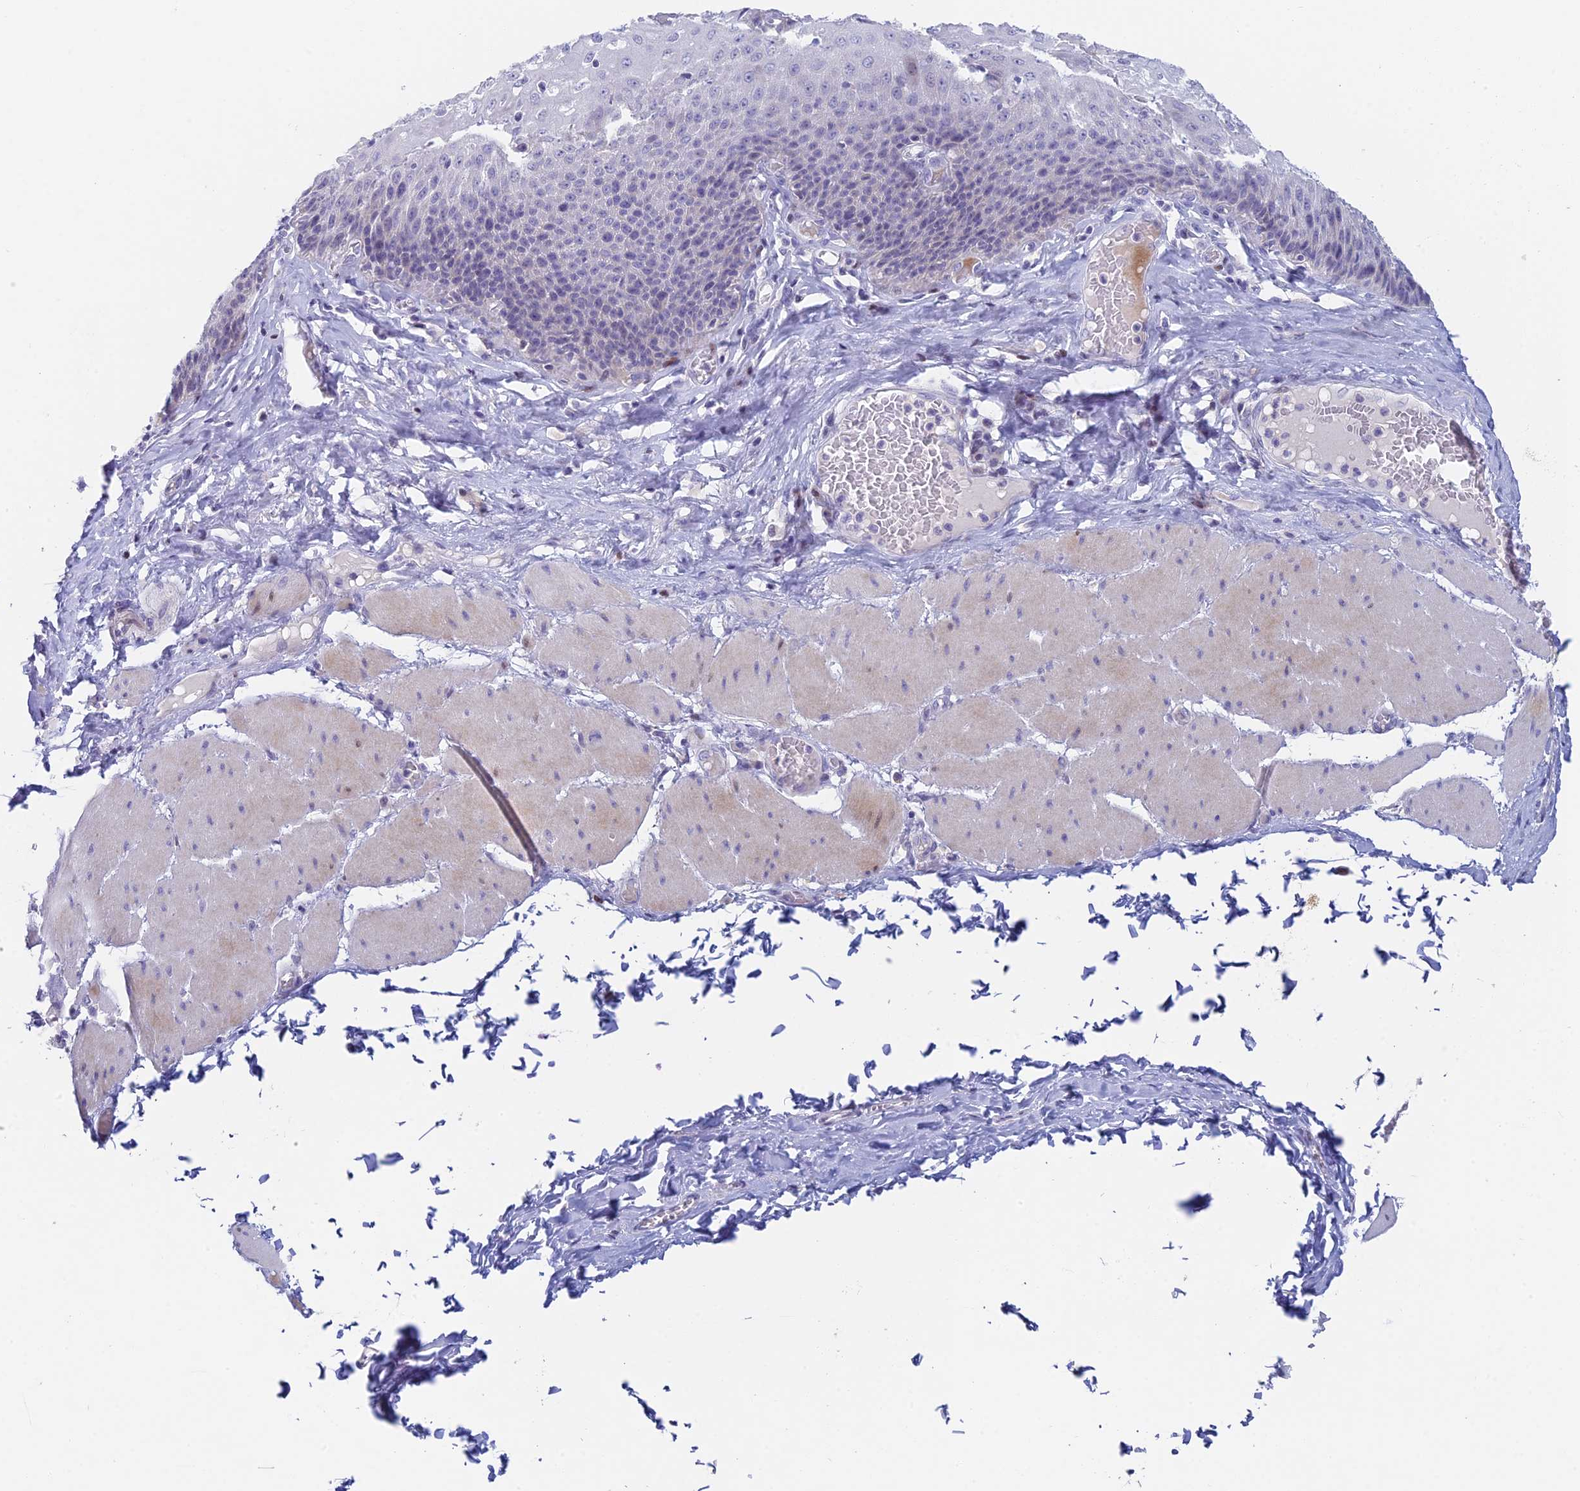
{"staining": {"intensity": "weak", "quantity": "<25%", "location": "cytoplasmic/membranous,nuclear"}, "tissue": "esophagus", "cell_type": "Squamous epithelial cells", "image_type": "normal", "snomed": [{"axis": "morphology", "description": "Normal tissue, NOS"}, {"axis": "topography", "description": "Esophagus"}], "caption": "DAB immunohistochemical staining of normal human esophagus displays no significant positivity in squamous epithelial cells.", "gene": "REXO5", "patient": {"sex": "male", "age": 60}}